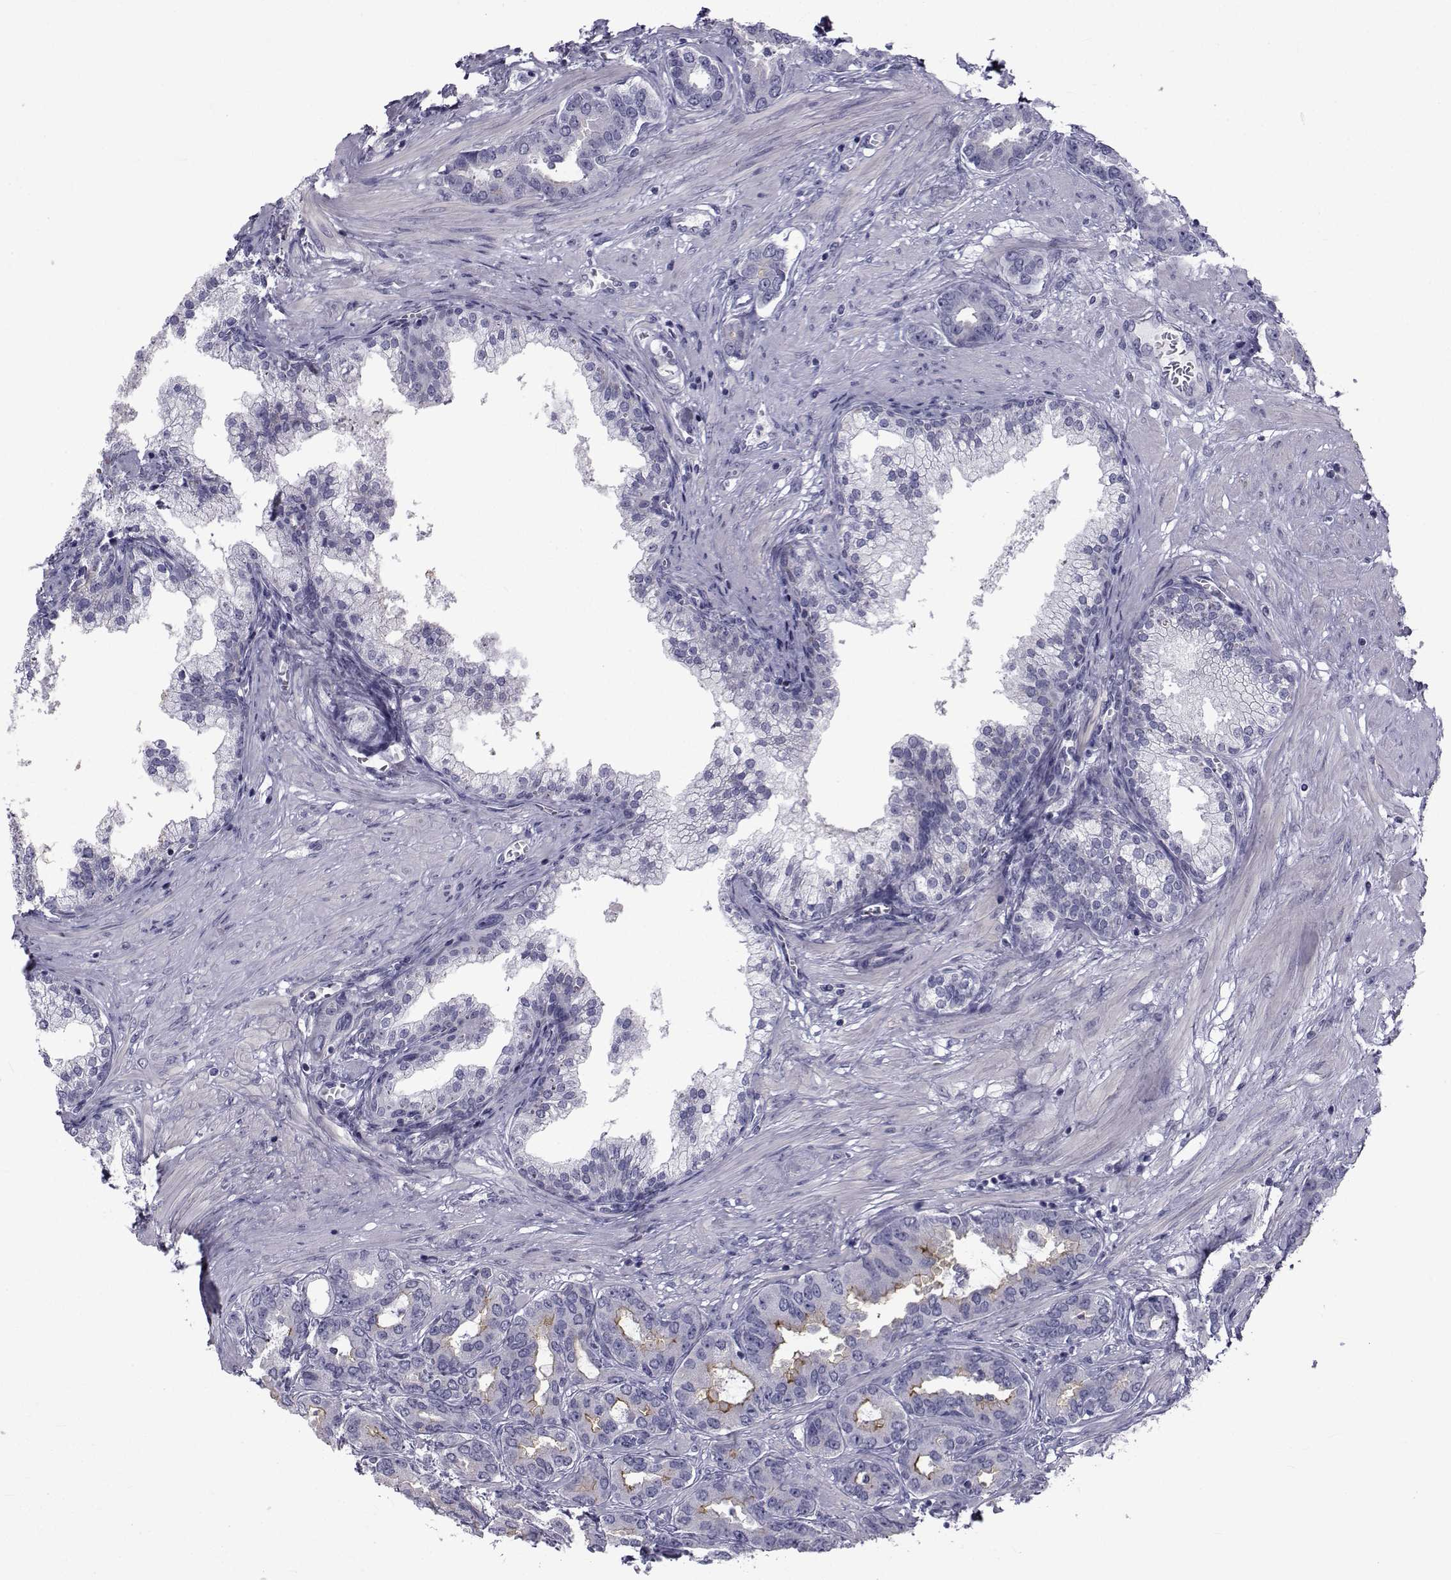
{"staining": {"intensity": "strong", "quantity": "<25%", "location": "cytoplasmic/membranous"}, "tissue": "prostate cancer", "cell_type": "Tumor cells", "image_type": "cancer", "snomed": [{"axis": "morphology", "description": "Adenocarcinoma, NOS"}, {"axis": "topography", "description": "Prostate"}], "caption": "About <25% of tumor cells in prostate adenocarcinoma show strong cytoplasmic/membranous protein positivity as visualized by brown immunohistochemical staining.", "gene": "FDXR", "patient": {"sex": "male", "age": 67}}